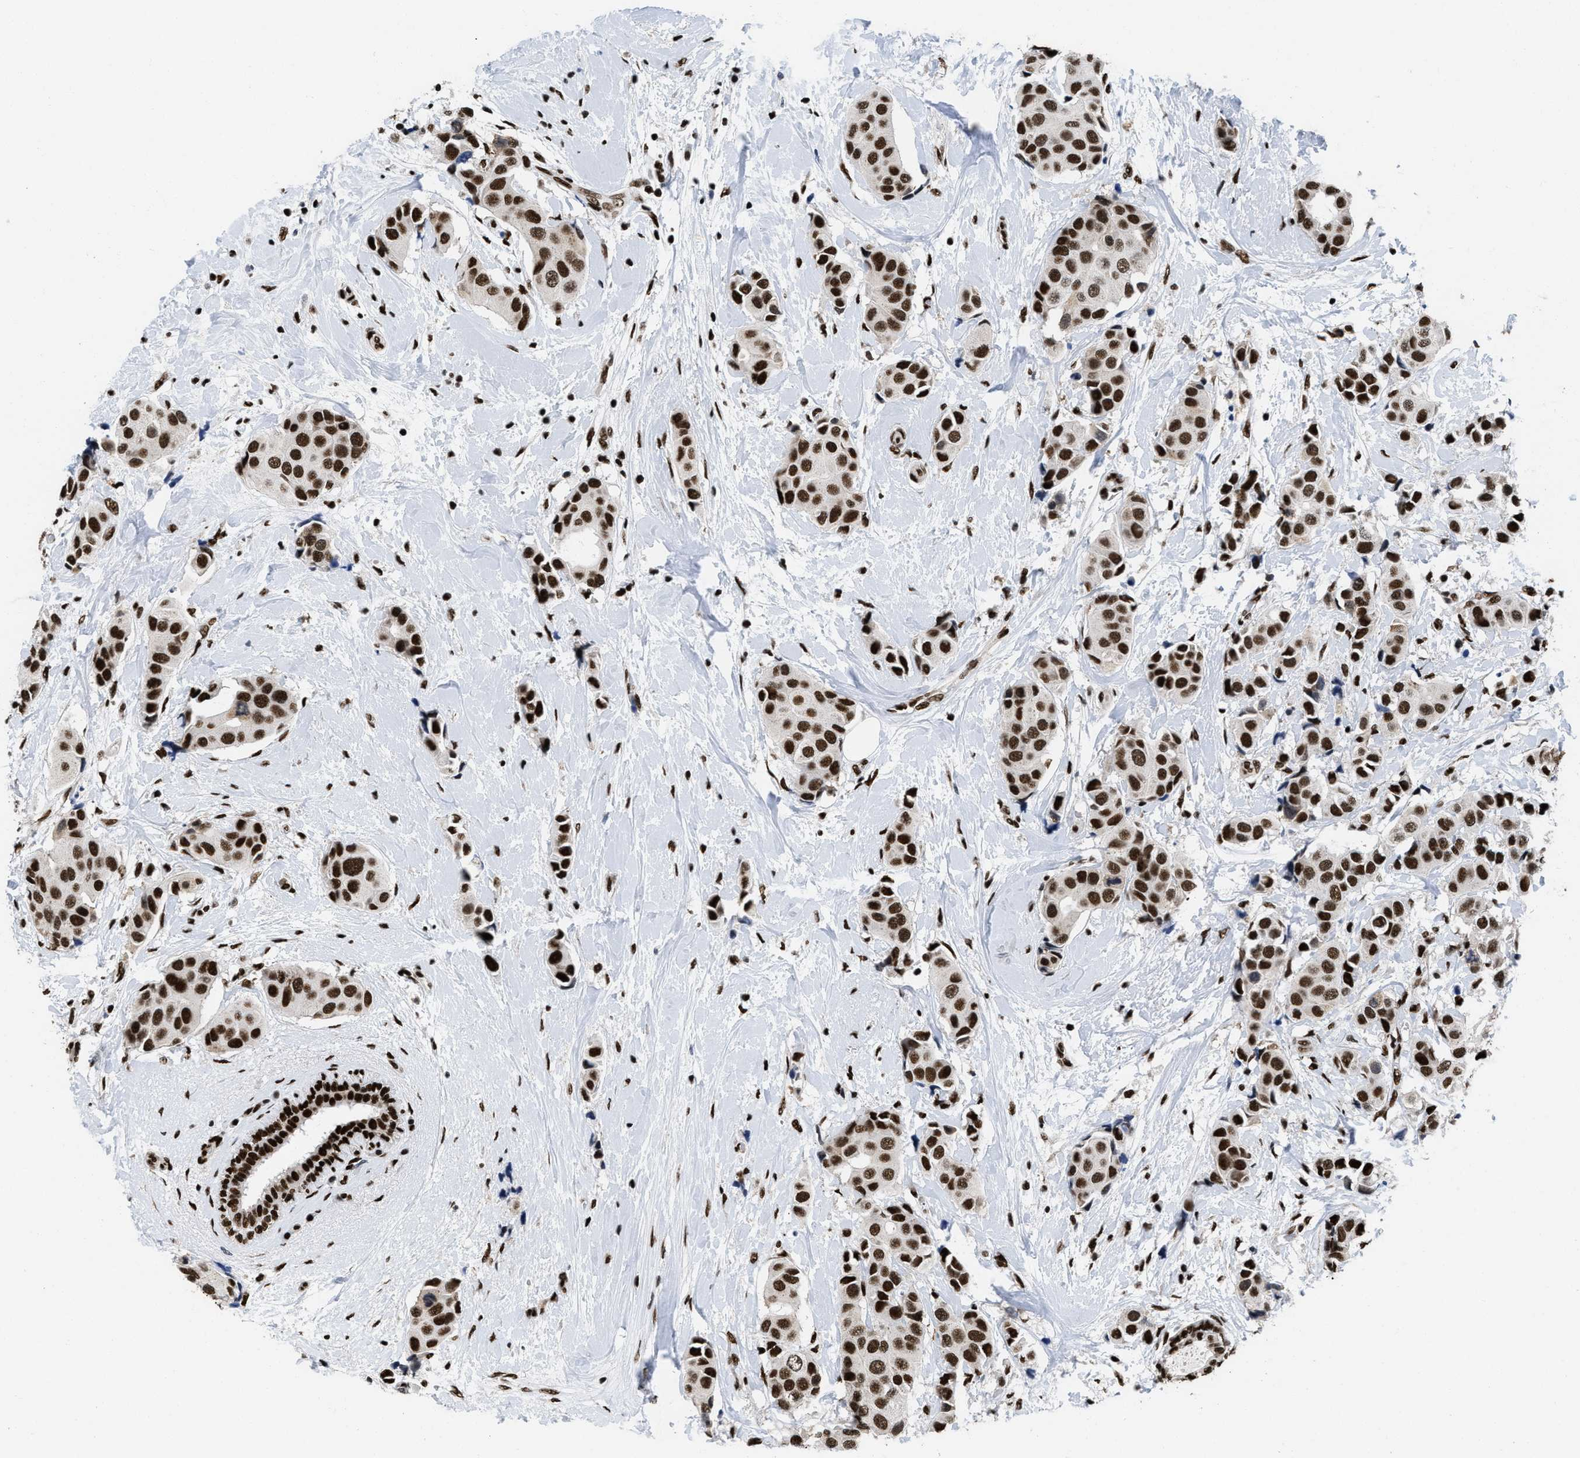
{"staining": {"intensity": "strong", "quantity": ">75%", "location": "nuclear"}, "tissue": "breast cancer", "cell_type": "Tumor cells", "image_type": "cancer", "snomed": [{"axis": "morphology", "description": "Normal tissue, NOS"}, {"axis": "morphology", "description": "Duct carcinoma"}, {"axis": "topography", "description": "Breast"}], "caption": "An image of human breast cancer stained for a protein reveals strong nuclear brown staining in tumor cells.", "gene": "CREB1", "patient": {"sex": "female", "age": 39}}